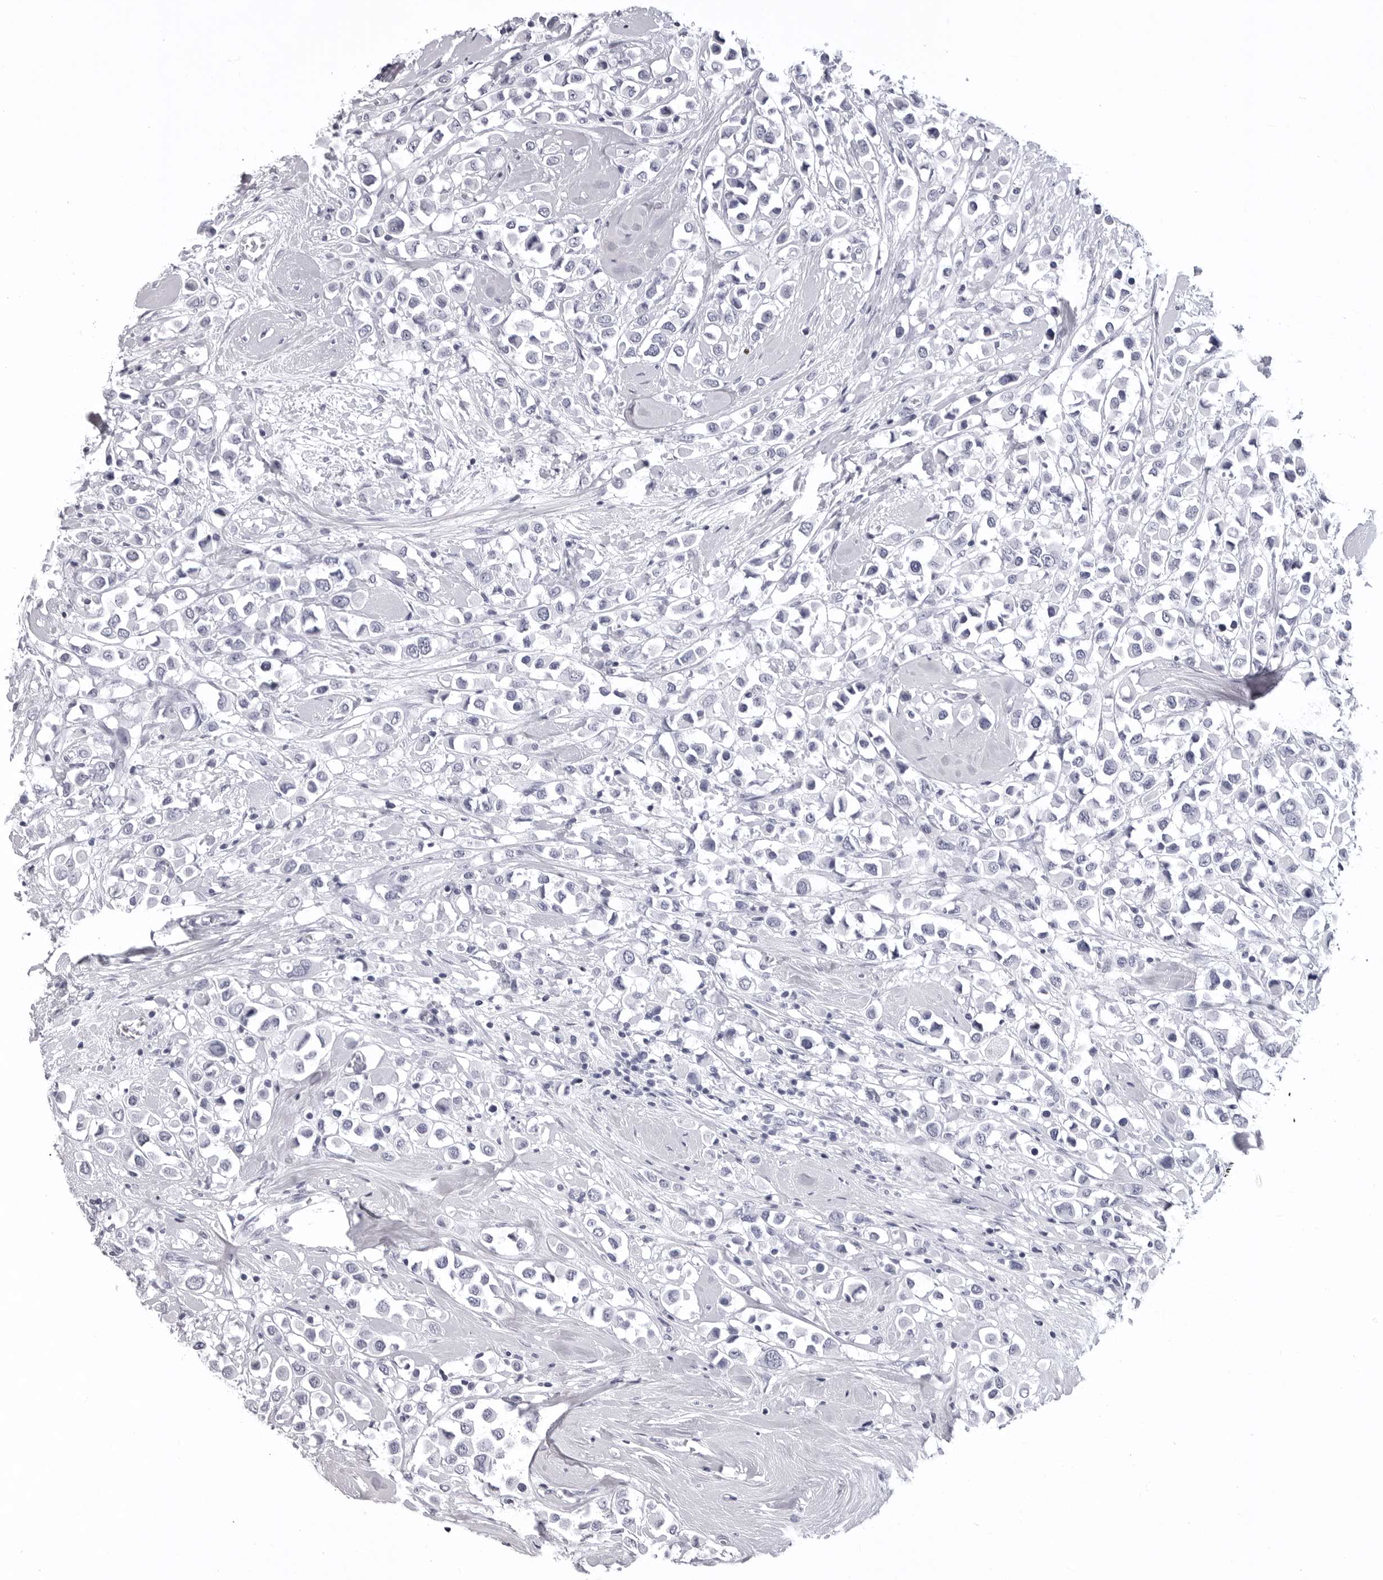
{"staining": {"intensity": "negative", "quantity": "none", "location": "none"}, "tissue": "breast cancer", "cell_type": "Tumor cells", "image_type": "cancer", "snomed": [{"axis": "morphology", "description": "Duct carcinoma"}, {"axis": "topography", "description": "Breast"}], "caption": "The immunohistochemistry micrograph has no significant staining in tumor cells of invasive ductal carcinoma (breast) tissue.", "gene": "LGALS4", "patient": {"sex": "female", "age": 61}}